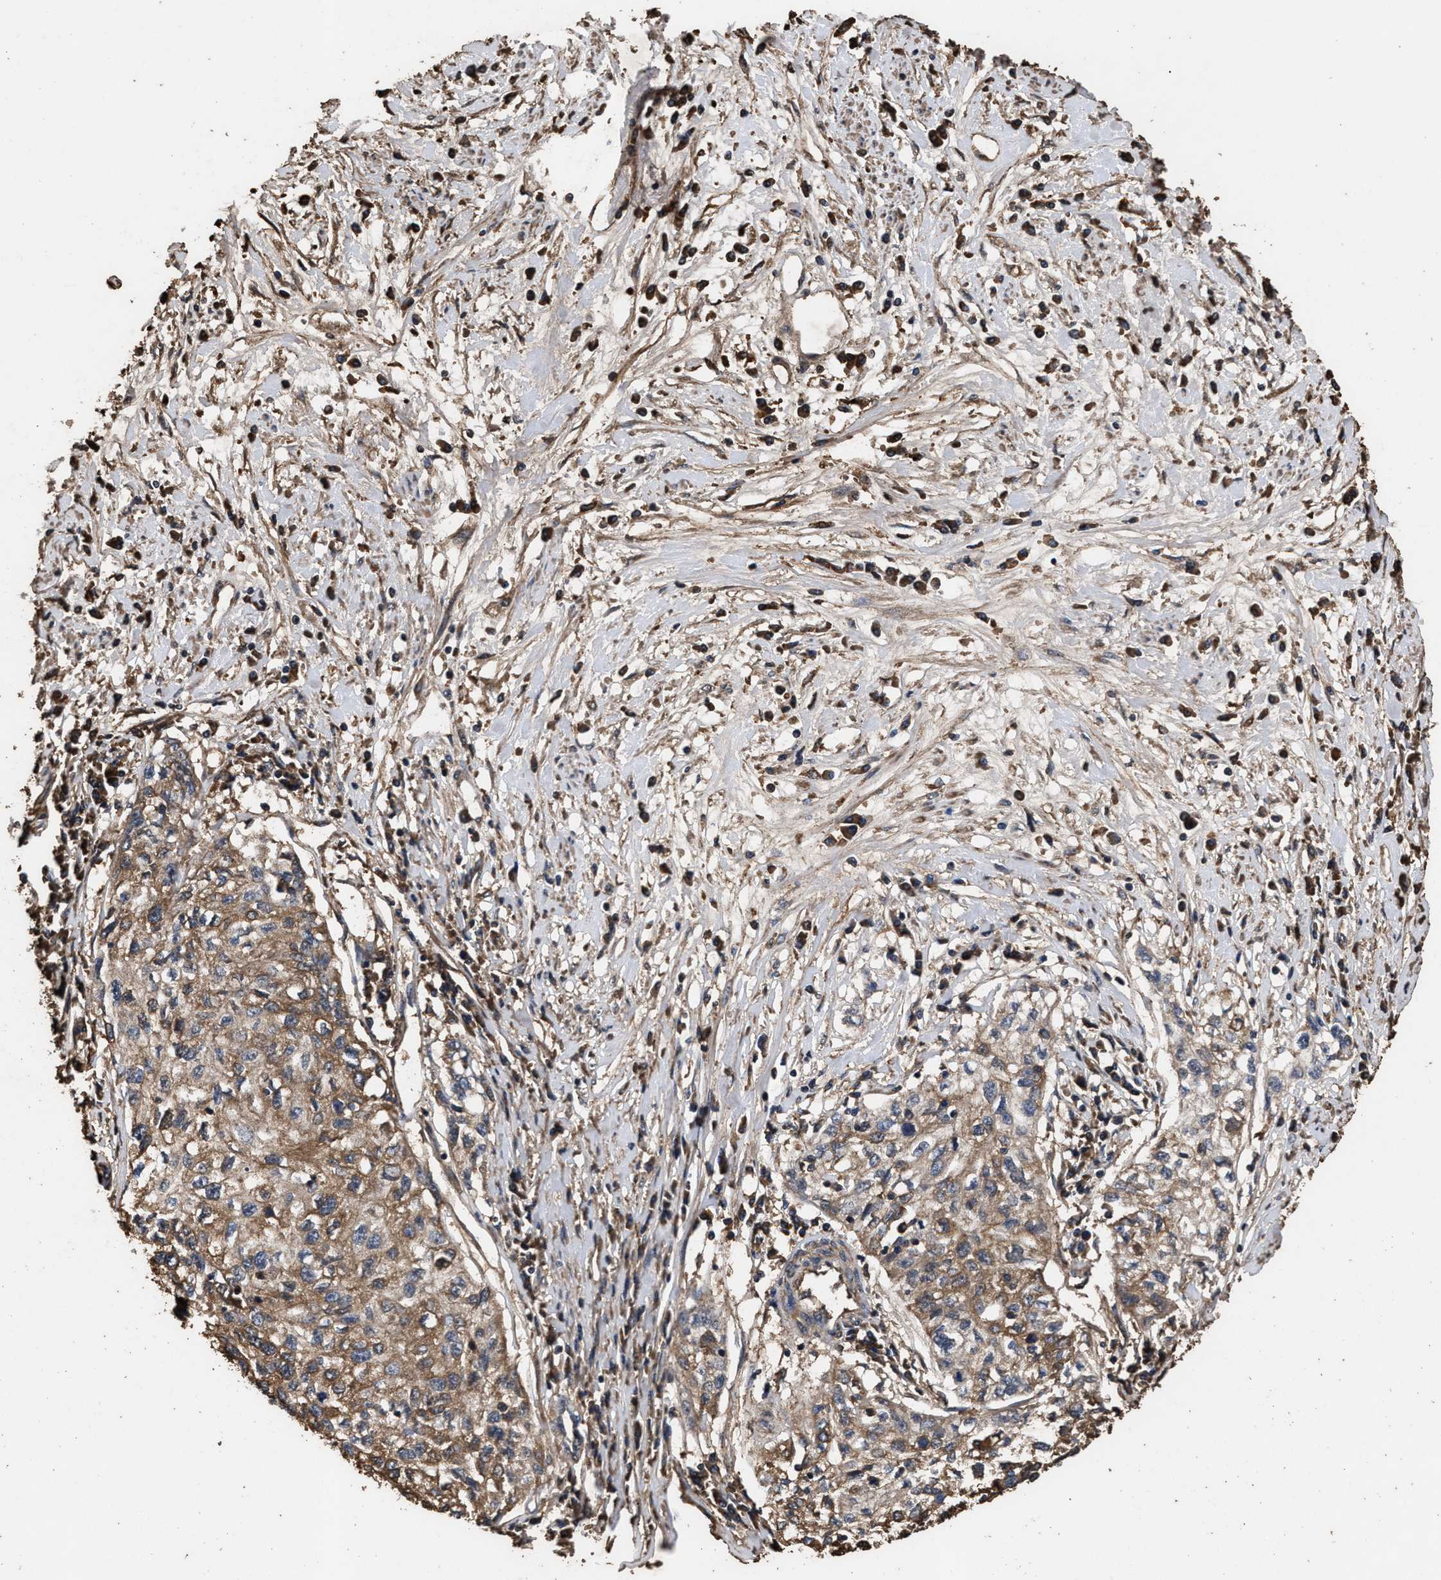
{"staining": {"intensity": "weak", "quantity": "25%-75%", "location": "cytoplasmic/membranous"}, "tissue": "cervical cancer", "cell_type": "Tumor cells", "image_type": "cancer", "snomed": [{"axis": "morphology", "description": "Squamous cell carcinoma, NOS"}, {"axis": "topography", "description": "Cervix"}], "caption": "High-magnification brightfield microscopy of cervical cancer (squamous cell carcinoma) stained with DAB (3,3'-diaminobenzidine) (brown) and counterstained with hematoxylin (blue). tumor cells exhibit weak cytoplasmic/membranous staining is seen in approximately25%-75% of cells.", "gene": "KYAT1", "patient": {"sex": "female", "age": 57}}